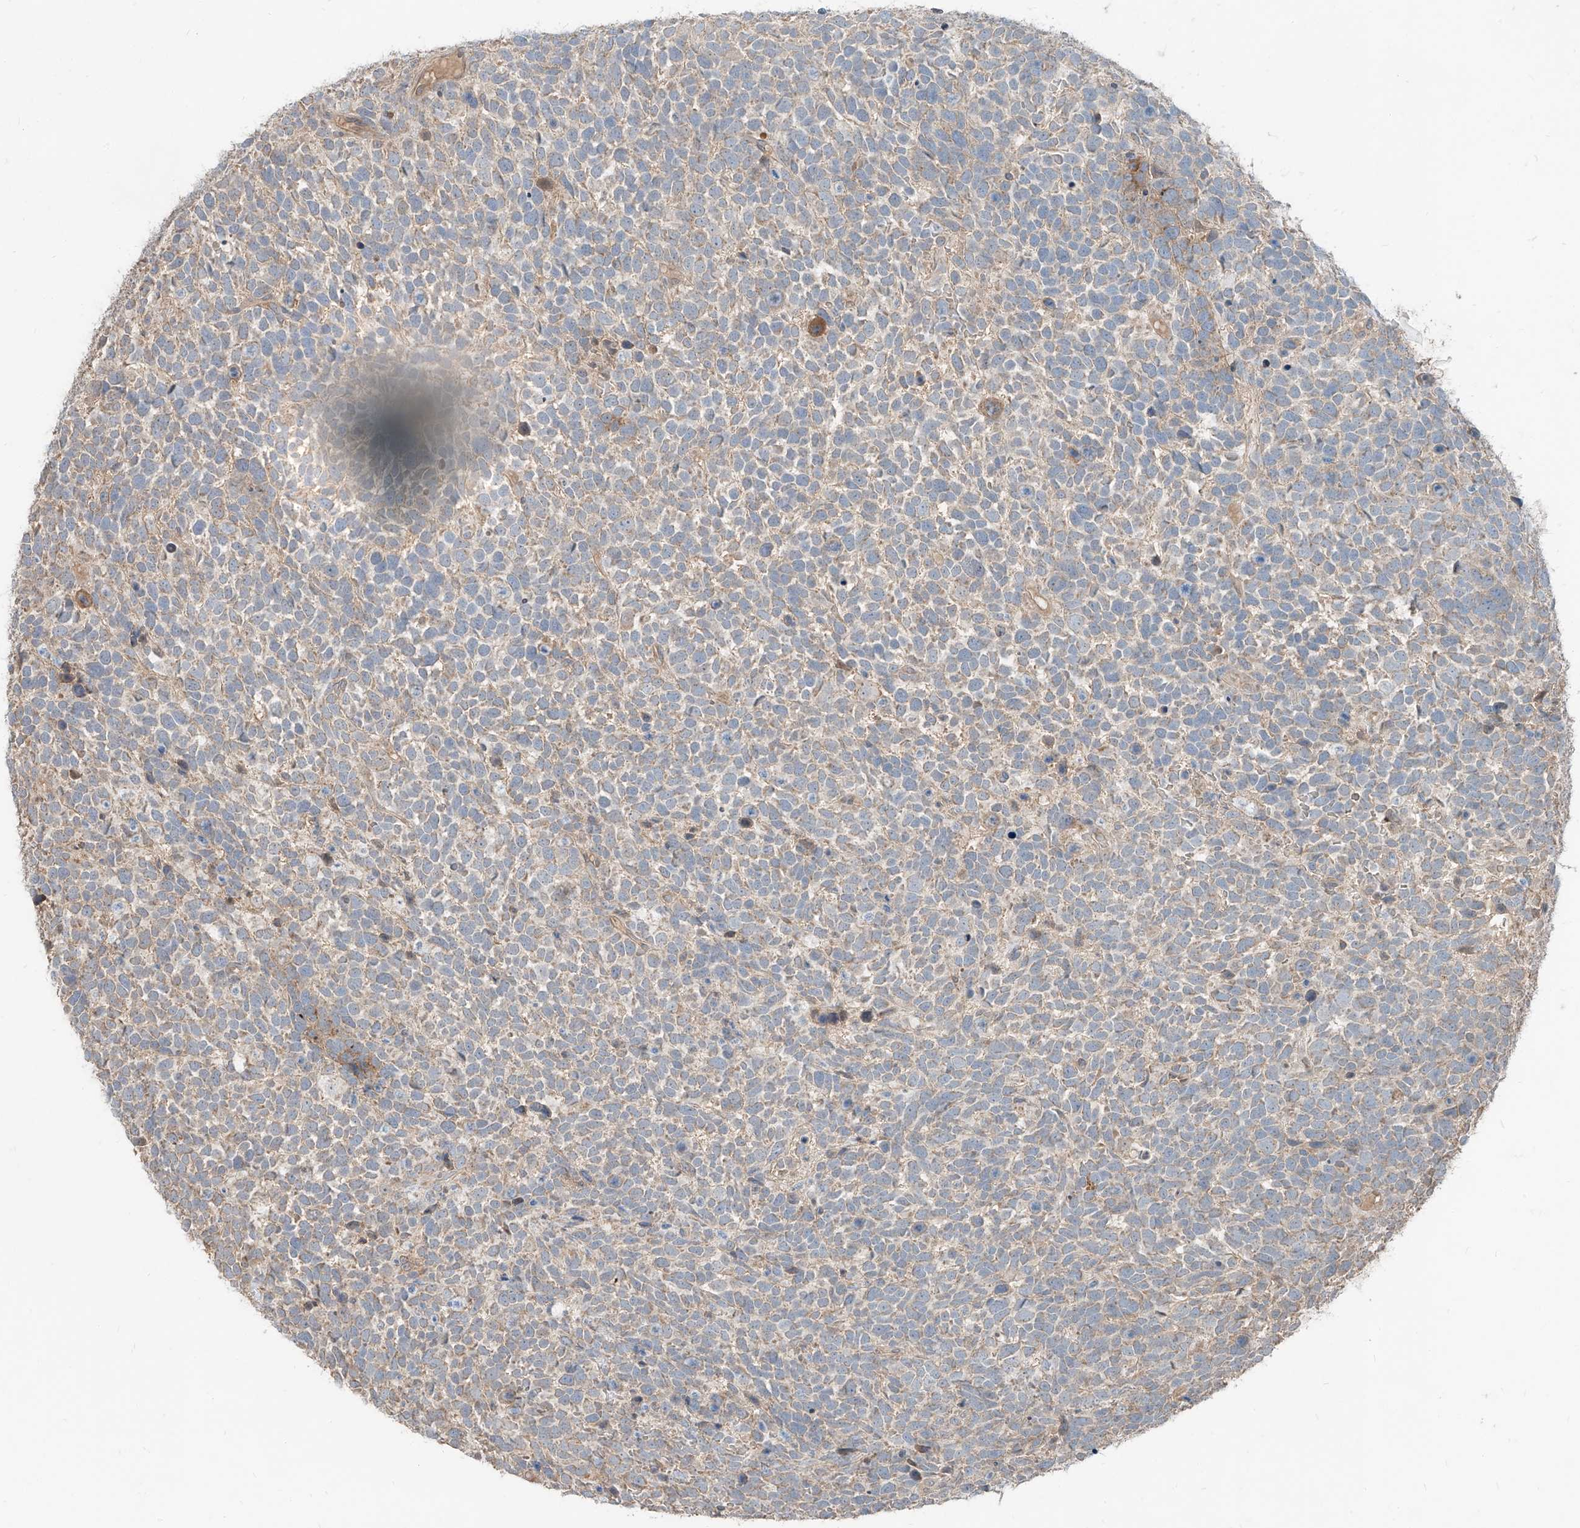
{"staining": {"intensity": "weak", "quantity": "<25%", "location": "cytoplasmic/membranous"}, "tissue": "urothelial cancer", "cell_type": "Tumor cells", "image_type": "cancer", "snomed": [{"axis": "morphology", "description": "Urothelial carcinoma, High grade"}, {"axis": "topography", "description": "Urinary bladder"}], "caption": "The IHC micrograph has no significant positivity in tumor cells of urothelial carcinoma (high-grade) tissue. (Brightfield microscopy of DAB IHC at high magnification).", "gene": "STX19", "patient": {"sex": "female", "age": 82}}